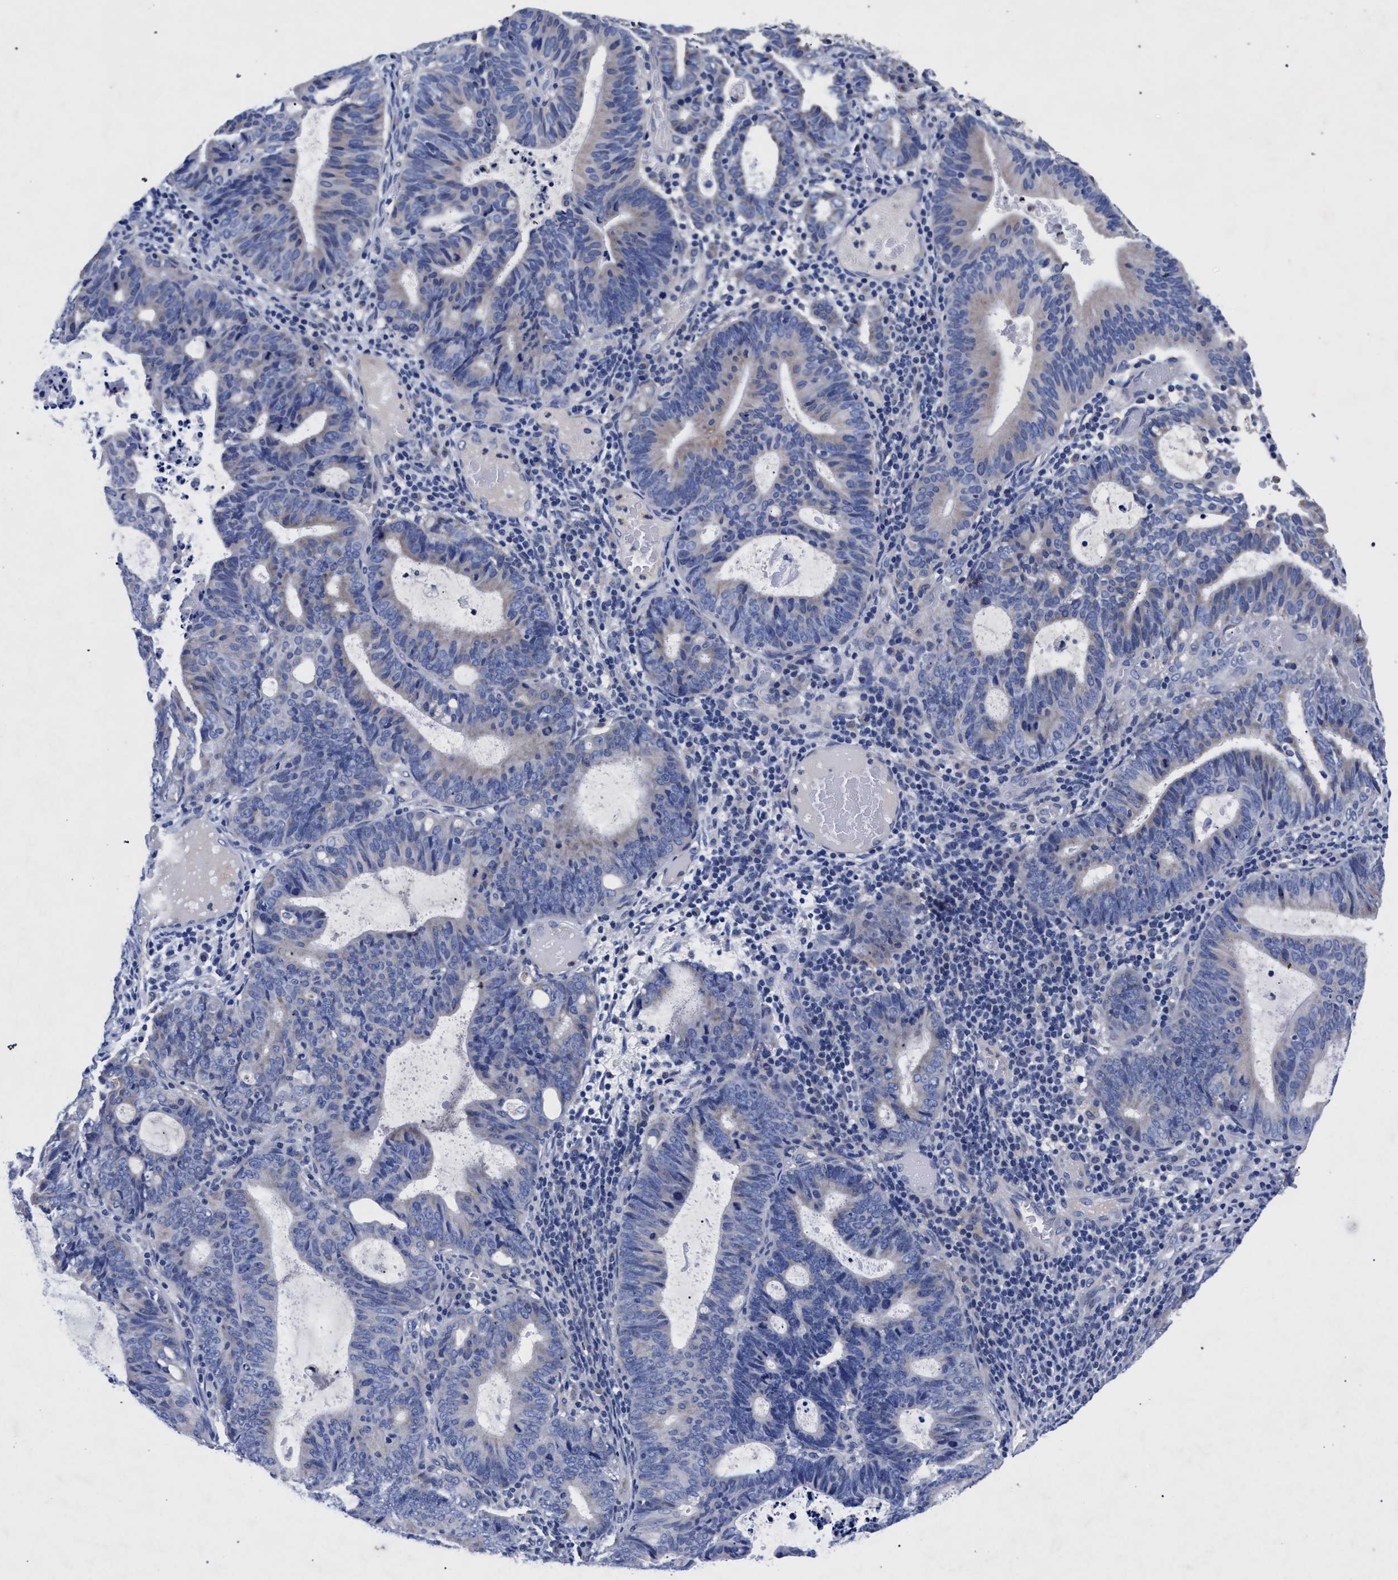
{"staining": {"intensity": "weak", "quantity": "25%-75%", "location": "cytoplasmic/membranous"}, "tissue": "endometrial cancer", "cell_type": "Tumor cells", "image_type": "cancer", "snomed": [{"axis": "morphology", "description": "Adenocarcinoma, NOS"}, {"axis": "topography", "description": "Uterus"}], "caption": "Endometrial adenocarcinoma stained for a protein reveals weak cytoplasmic/membranous positivity in tumor cells. The staining was performed using DAB (3,3'-diaminobenzidine) to visualize the protein expression in brown, while the nuclei were stained in blue with hematoxylin (Magnification: 20x).", "gene": "HSD17B14", "patient": {"sex": "female", "age": 83}}